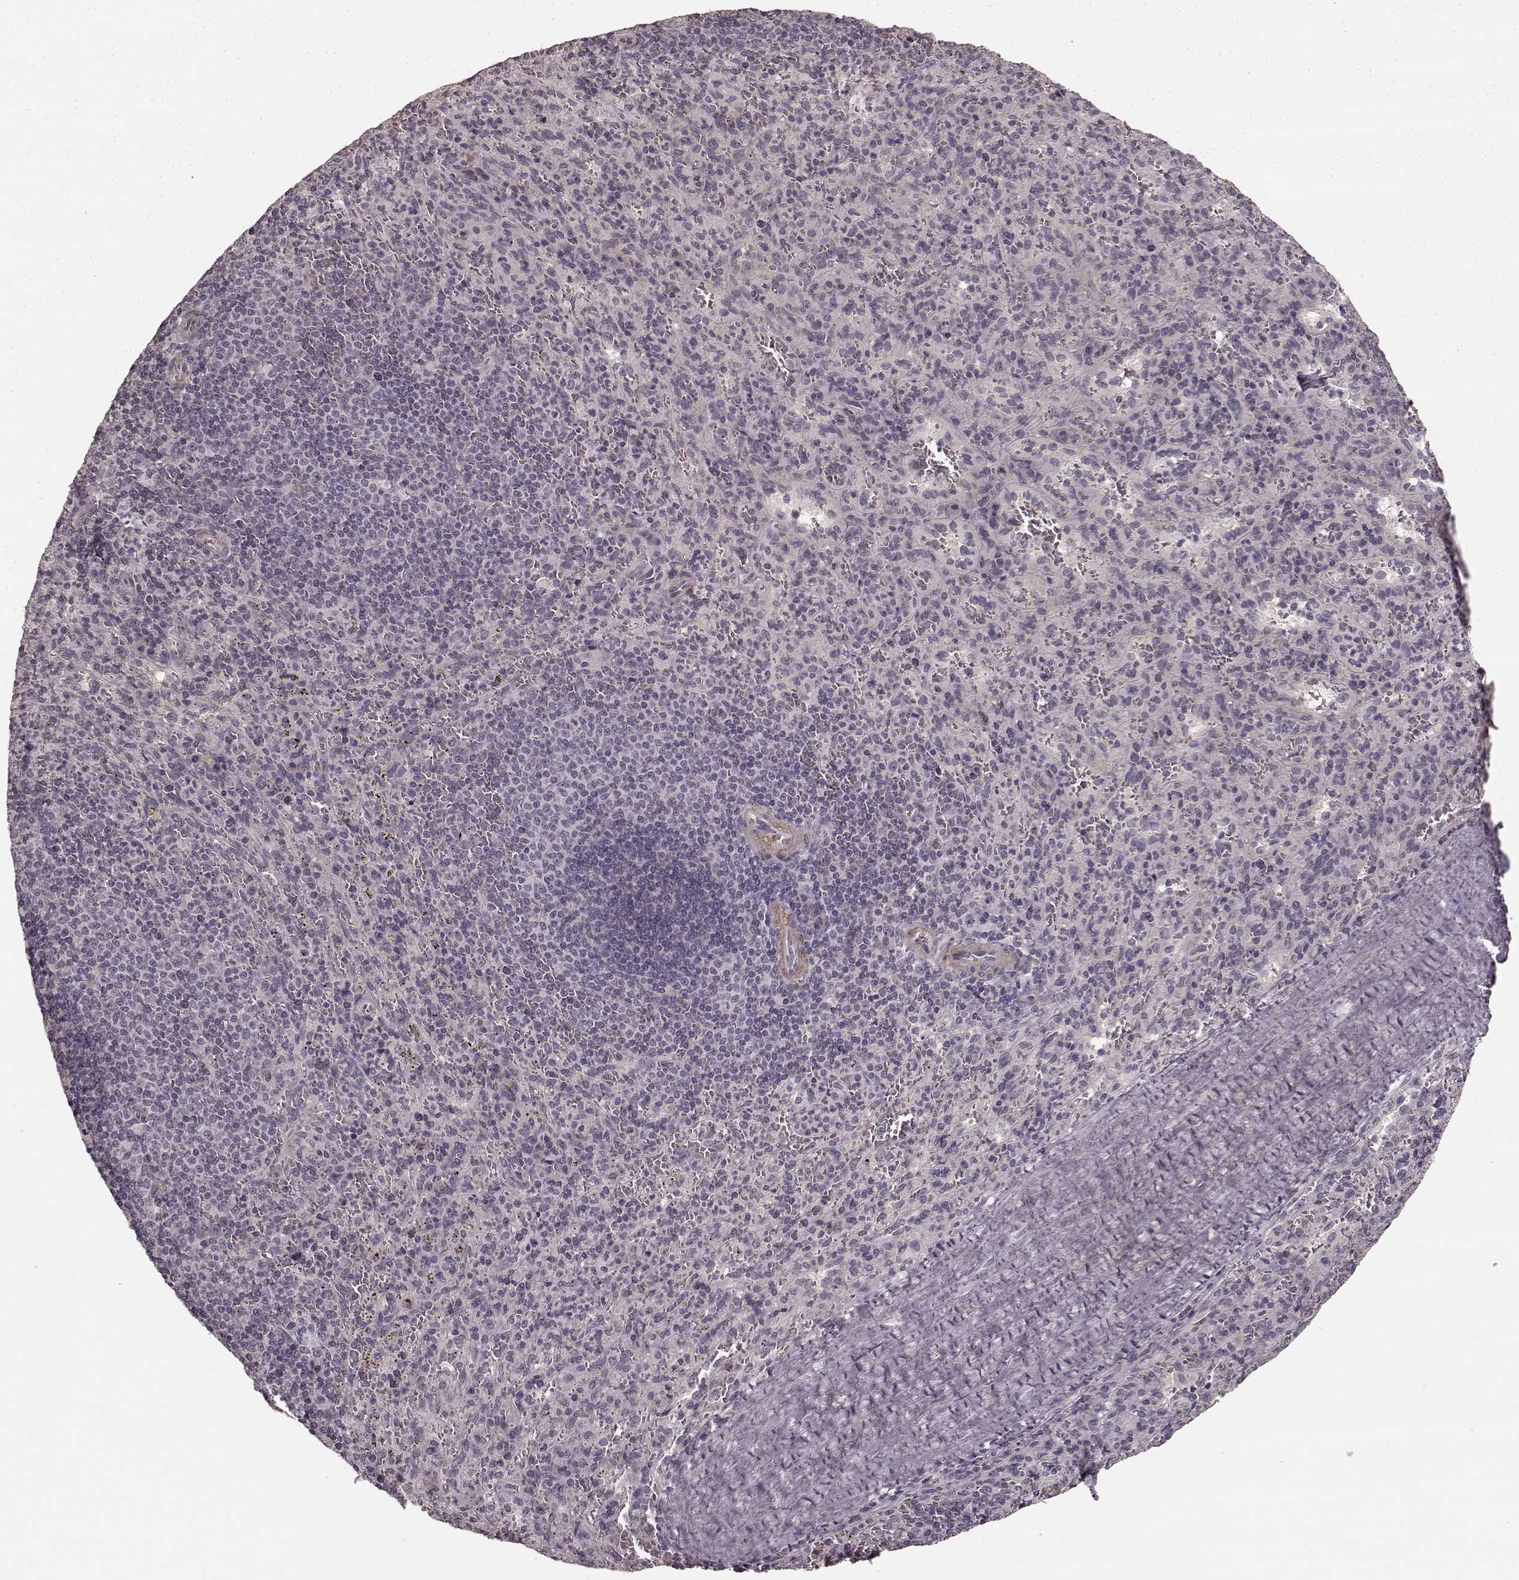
{"staining": {"intensity": "negative", "quantity": "none", "location": "none"}, "tissue": "spleen", "cell_type": "Cells in red pulp", "image_type": "normal", "snomed": [{"axis": "morphology", "description": "Normal tissue, NOS"}, {"axis": "topography", "description": "Spleen"}], "caption": "Immunohistochemistry (IHC) micrograph of normal spleen: spleen stained with DAB exhibits no significant protein expression in cells in red pulp. (DAB immunohistochemistry (IHC), high magnification).", "gene": "PRKCE", "patient": {"sex": "male", "age": 57}}